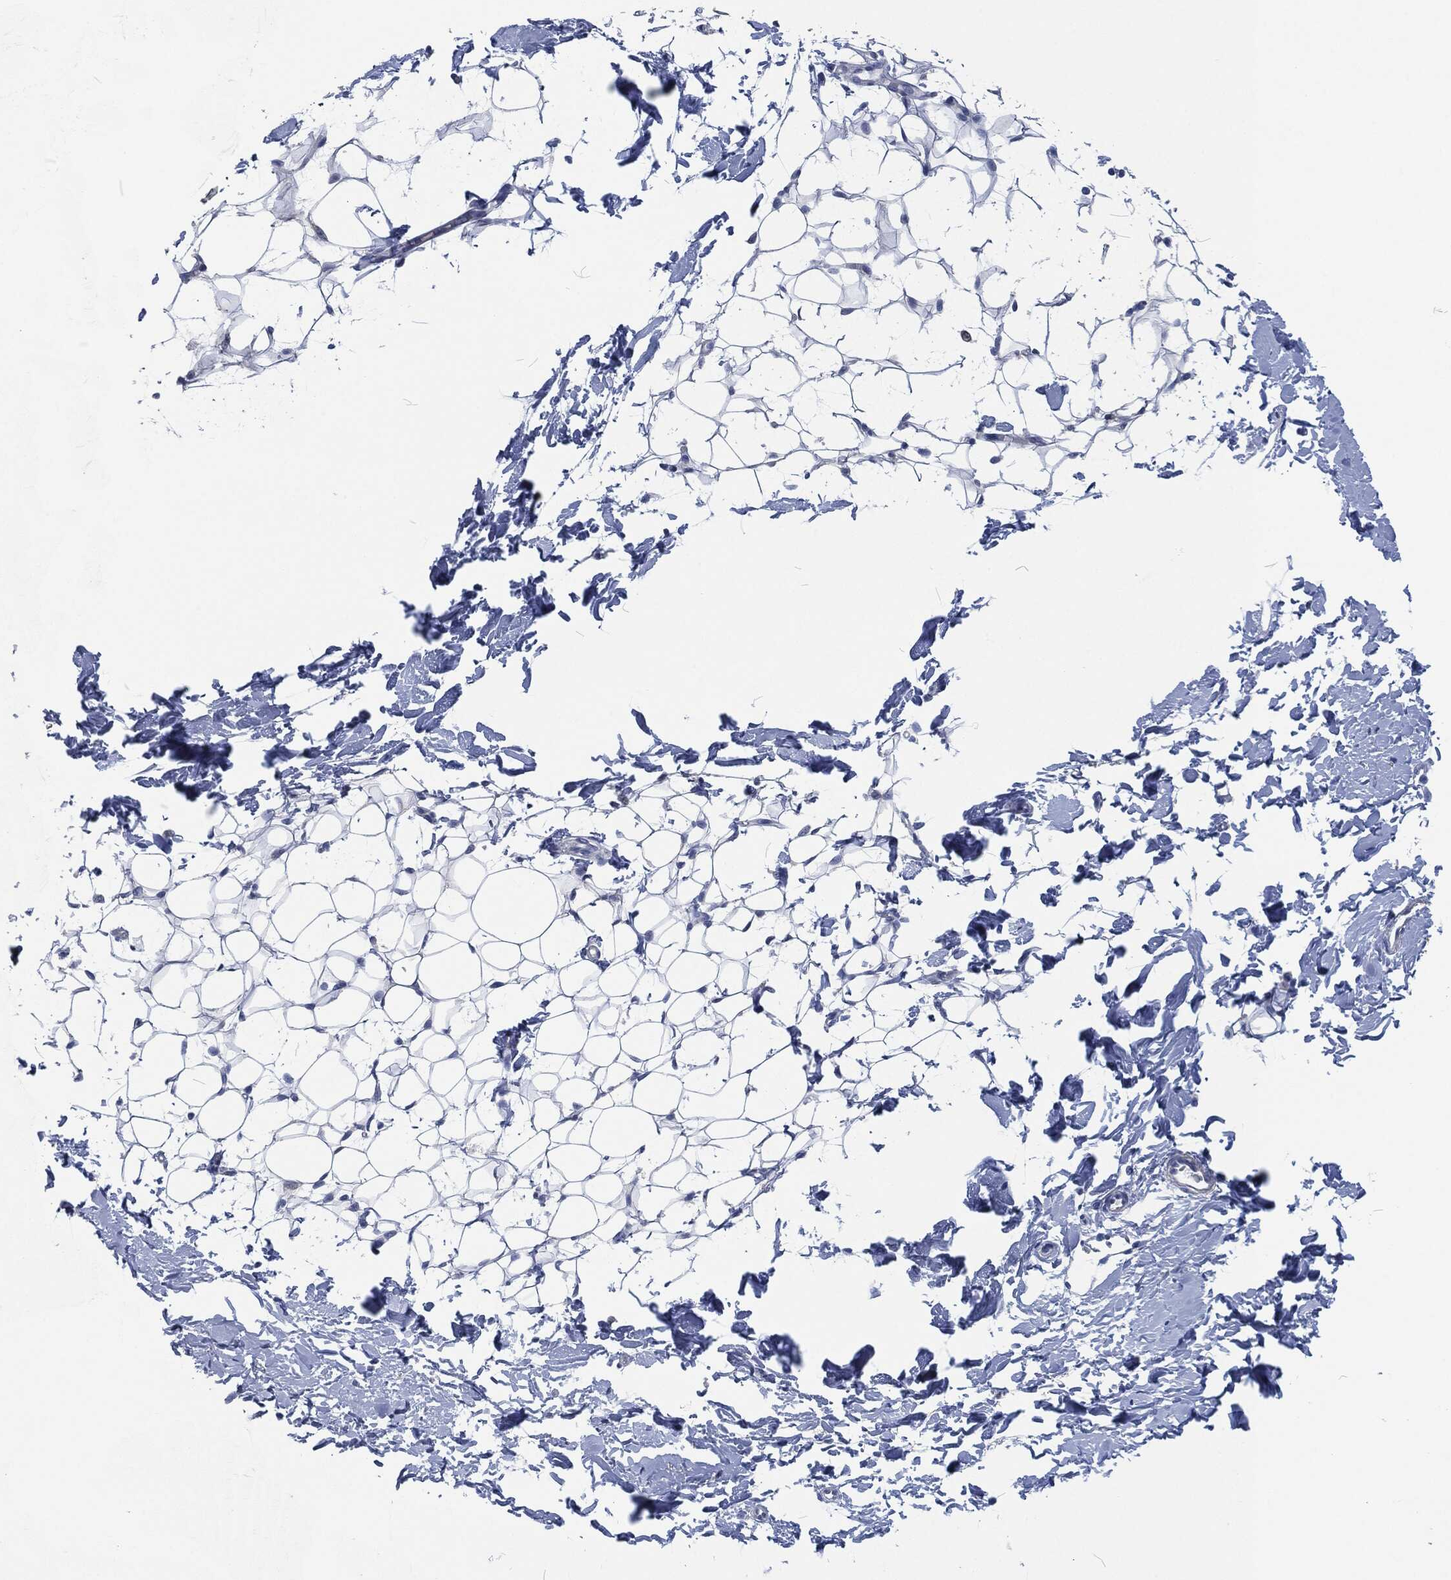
{"staining": {"intensity": "negative", "quantity": "none", "location": "none"}, "tissue": "breast", "cell_type": "Adipocytes", "image_type": "normal", "snomed": [{"axis": "morphology", "description": "Normal tissue, NOS"}, {"axis": "topography", "description": "Breast"}], "caption": "High power microscopy image of an IHC photomicrograph of benign breast, revealing no significant positivity in adipocytes. Nuclei are stained in blue.", "gene": "MPO", "patient": {"sex": "female", "age": 37}}